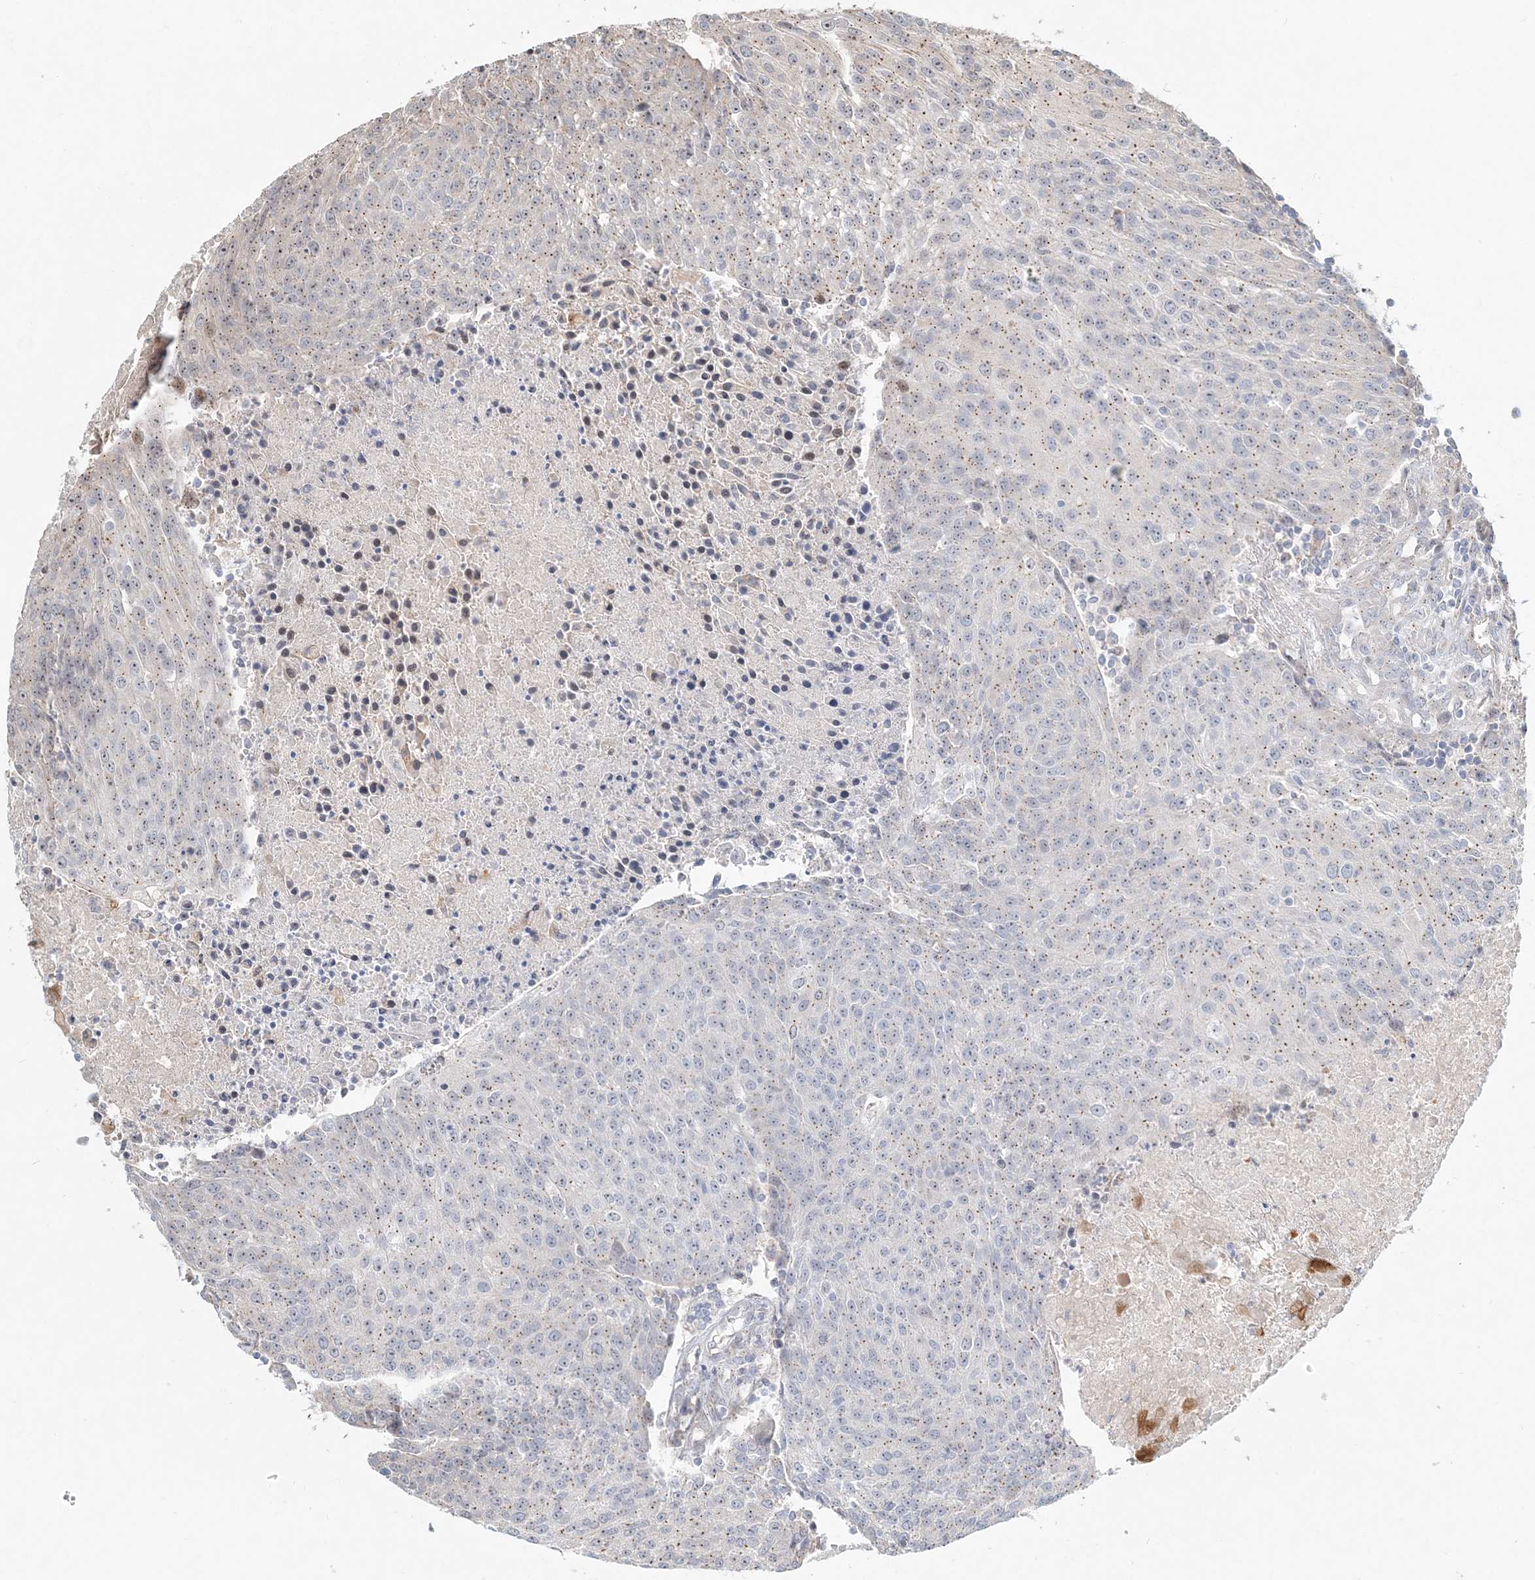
{"staining": {"intensity": "weak", "quantity": "25%-75%", "location": "cytoplasmic/membranous"}, "tissue": "urothelial cancer", "cell_type": "Tumor cells", "image_type": "cancer", "snomed": [{"axis": "morphology", "description": "Urothelial carcinoma, High grade"}, {"axis": "topography", "description": "Urinary bladder"}], "caption": "Brown immunohistochemical staining in high-grade urothelial carcinoma reveals weak cytoplasmic/membranous expression in about 25%-75% of tumor cells.", "gene": "CXXC5", "patient": {"sex": "female", "age": 85}}